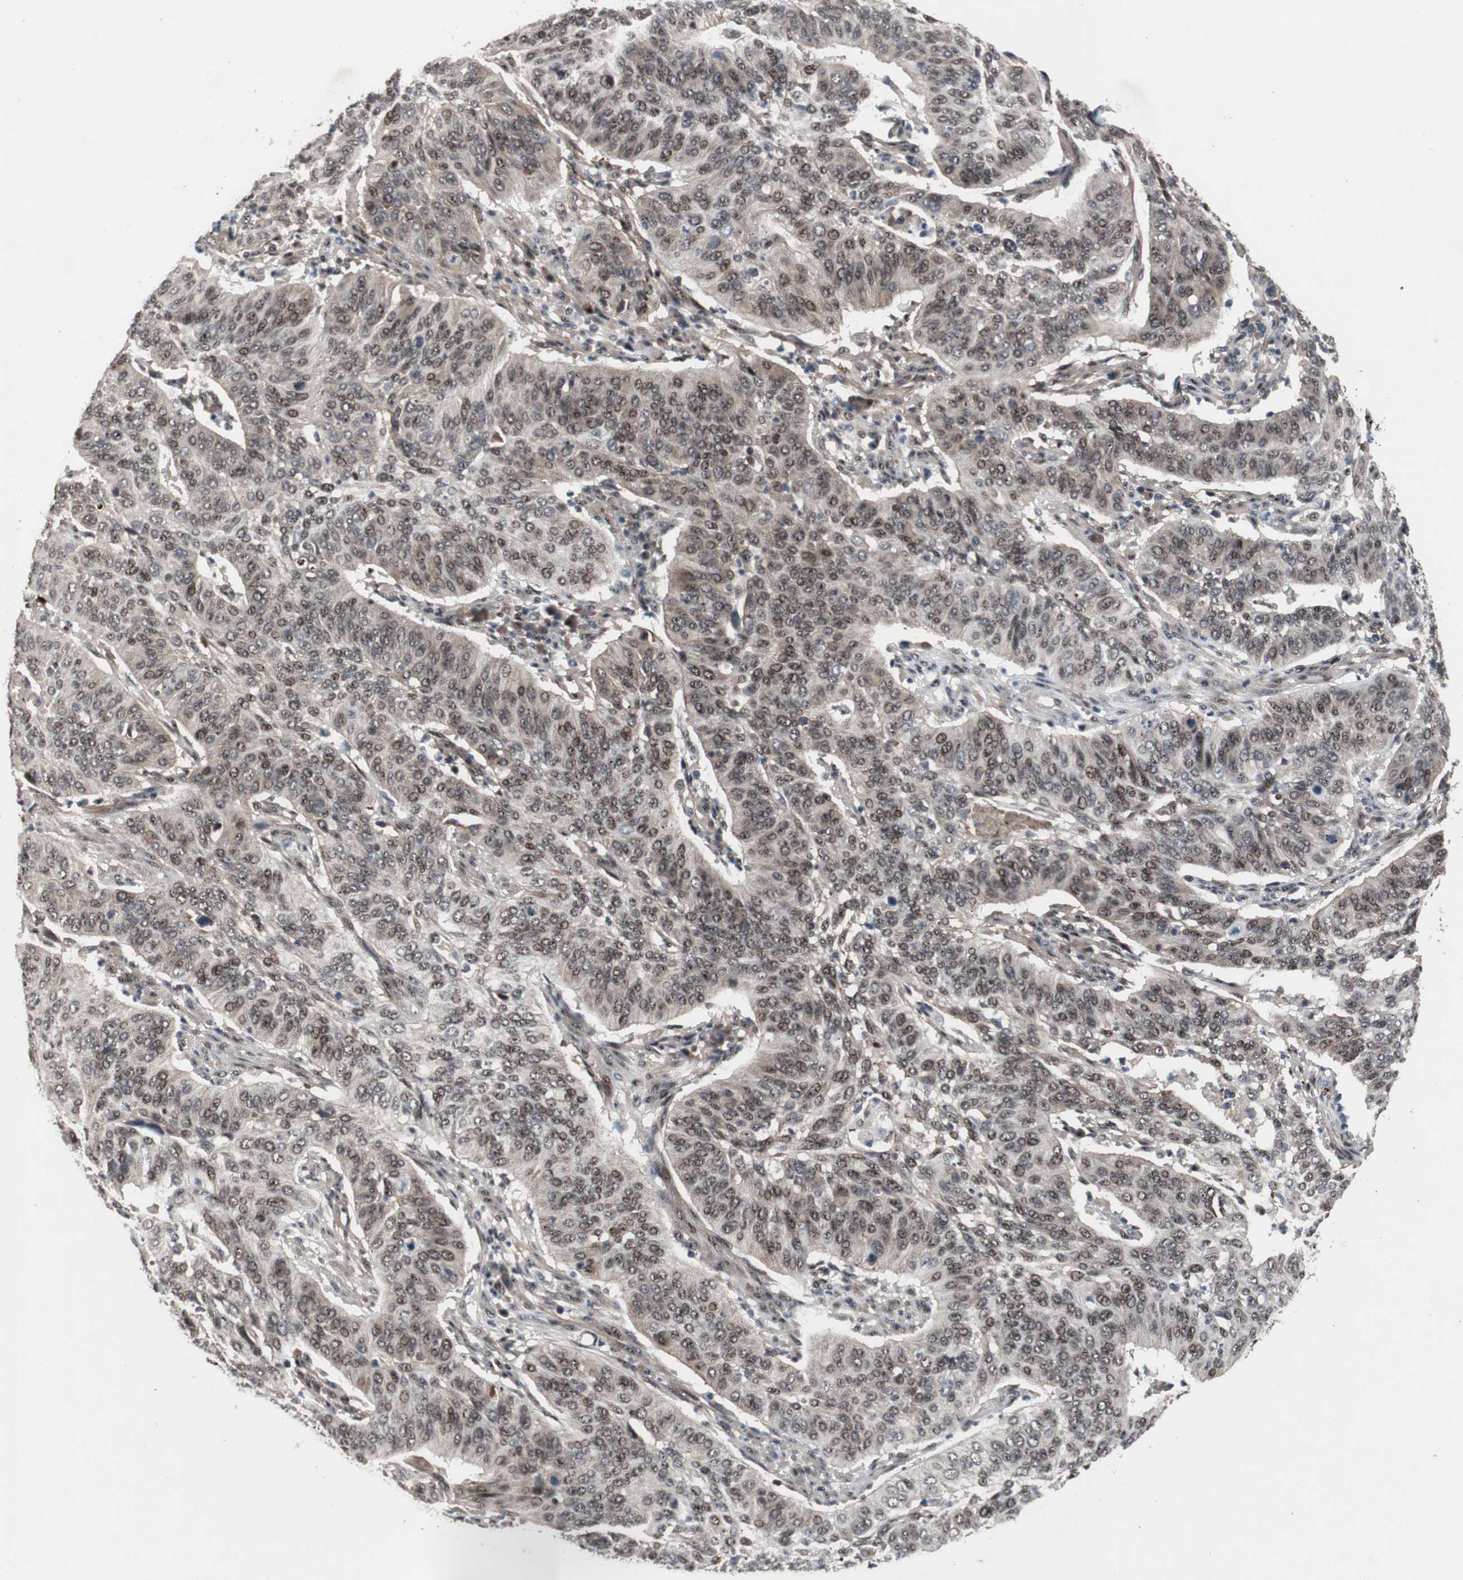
{"staining": {"intensity": "weak", "quantity": ">75%", "location": "cytoplasmic/membranous,nuclear"}, "tissue": "cervical cancer", "cell_type": "Tumor cells", "image_type": "cancer", "snomed": [{"axis": "morphology", "description": "Squamous cell carcinoma, NOS"}, {"axis": "topography", "description": "Cervix"}], "caption": "A high-resolution image shows IHC staining of cervical cancer (squamous cell carcinoma), which demonstrates weak cytoplasmic/membranous and nuclear positivity in about >75% of tumor cells.", "gene": "SOX7", "patient": {"sex": "female", "age": 39}}